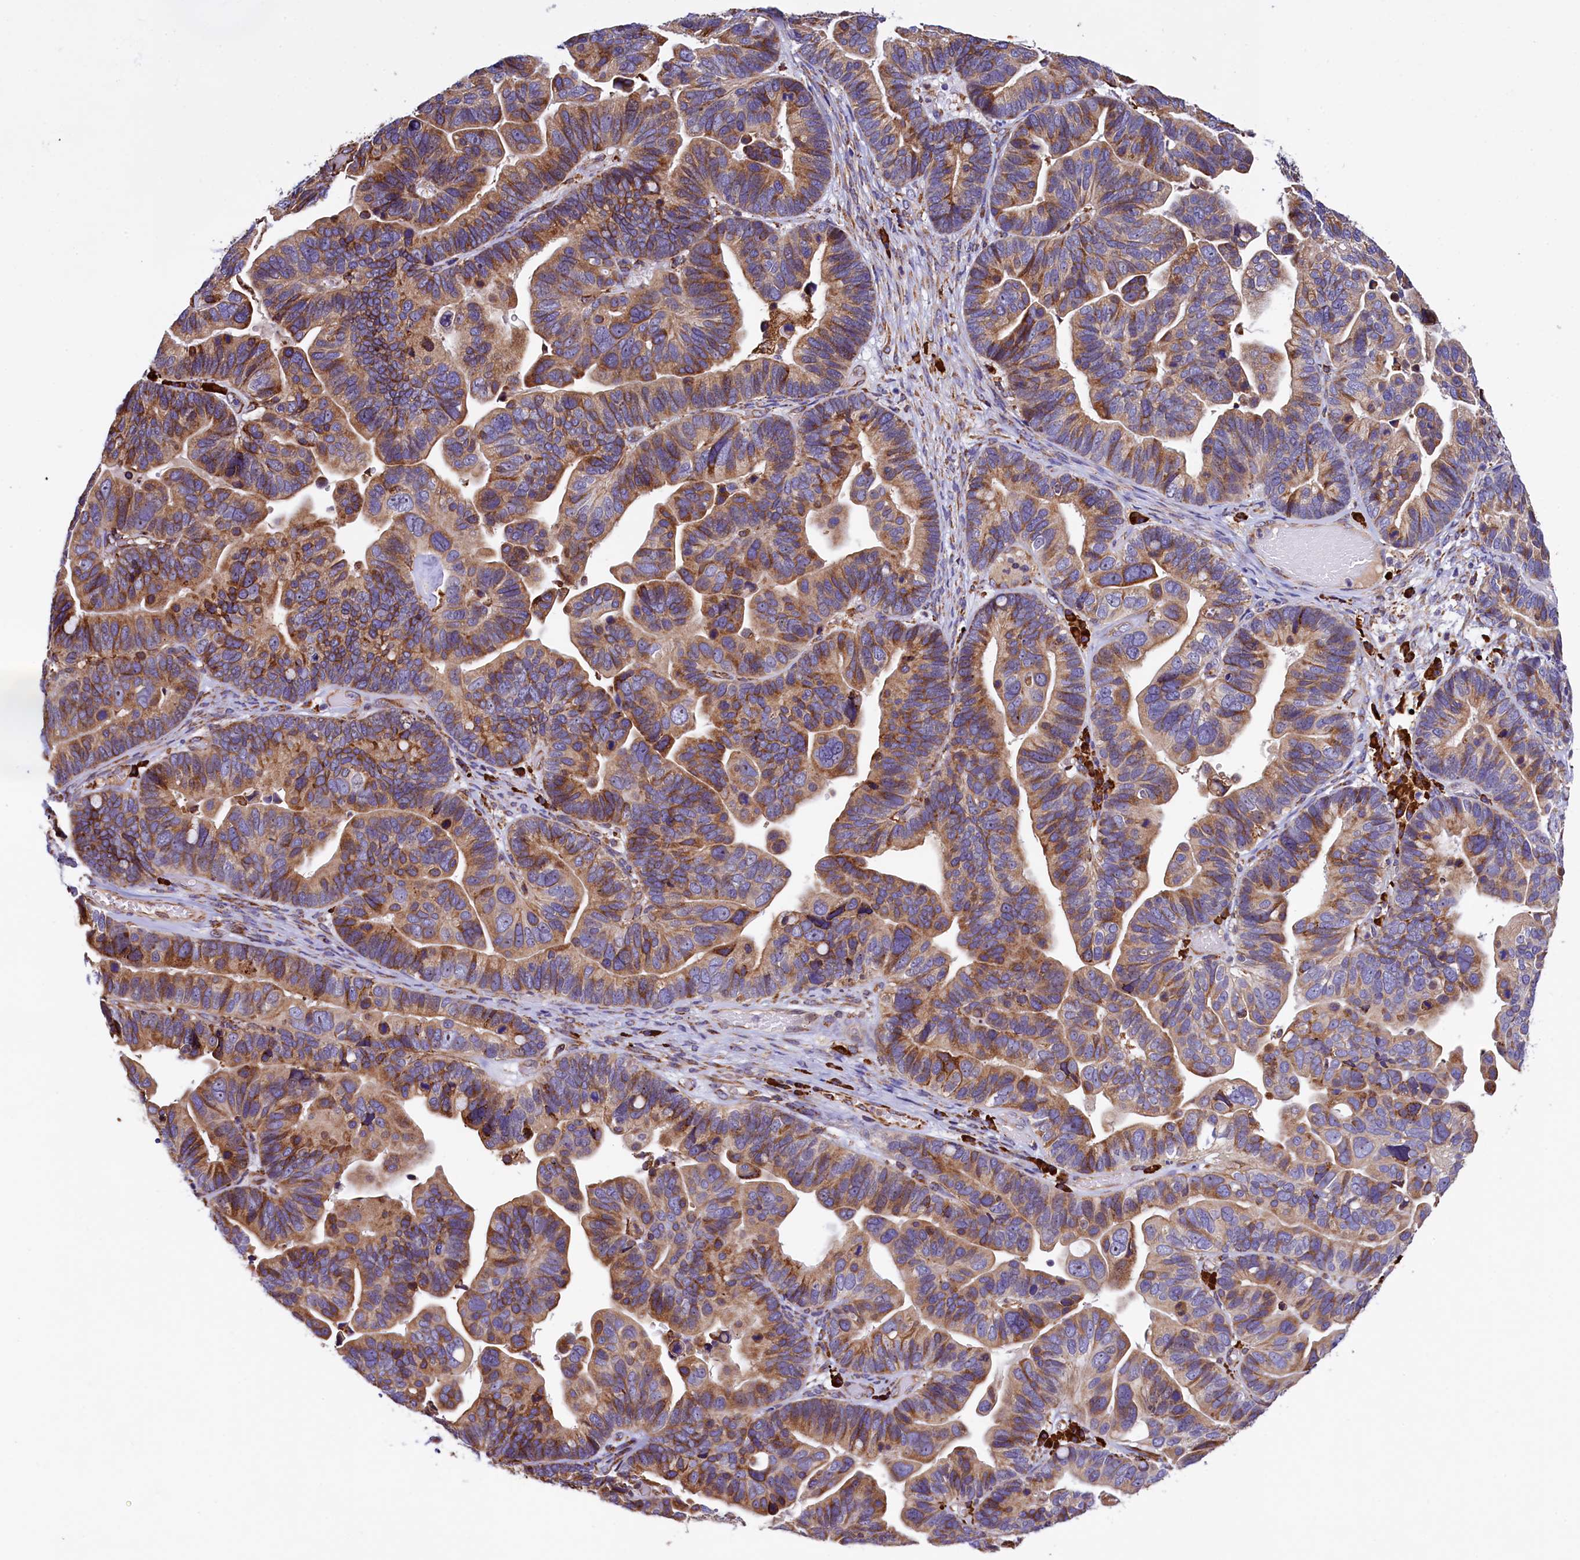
{"staining": {"intensity": "moderate", "quantity": "25%-75%", "location": "cytoplasmic/membranous"}, "tissue": "ovarian cancer", "cell_type": "Tumor cells", "image_type": "cancer", "snomed": [{"axis": "morphology", "description": "Cystadenocarcinoma, serous, NOS"}, {"axis": "topography", "description": "Ovary"}], "caption": "Protein staining of serous cystadenocarcinoma (ovarian) tissue shows moderate cytoplasmic/membranous positivity in about 25%-75% of tumor cells.", "gene": "CAPS2", "patient": {"sex": "female", "age": 56}}